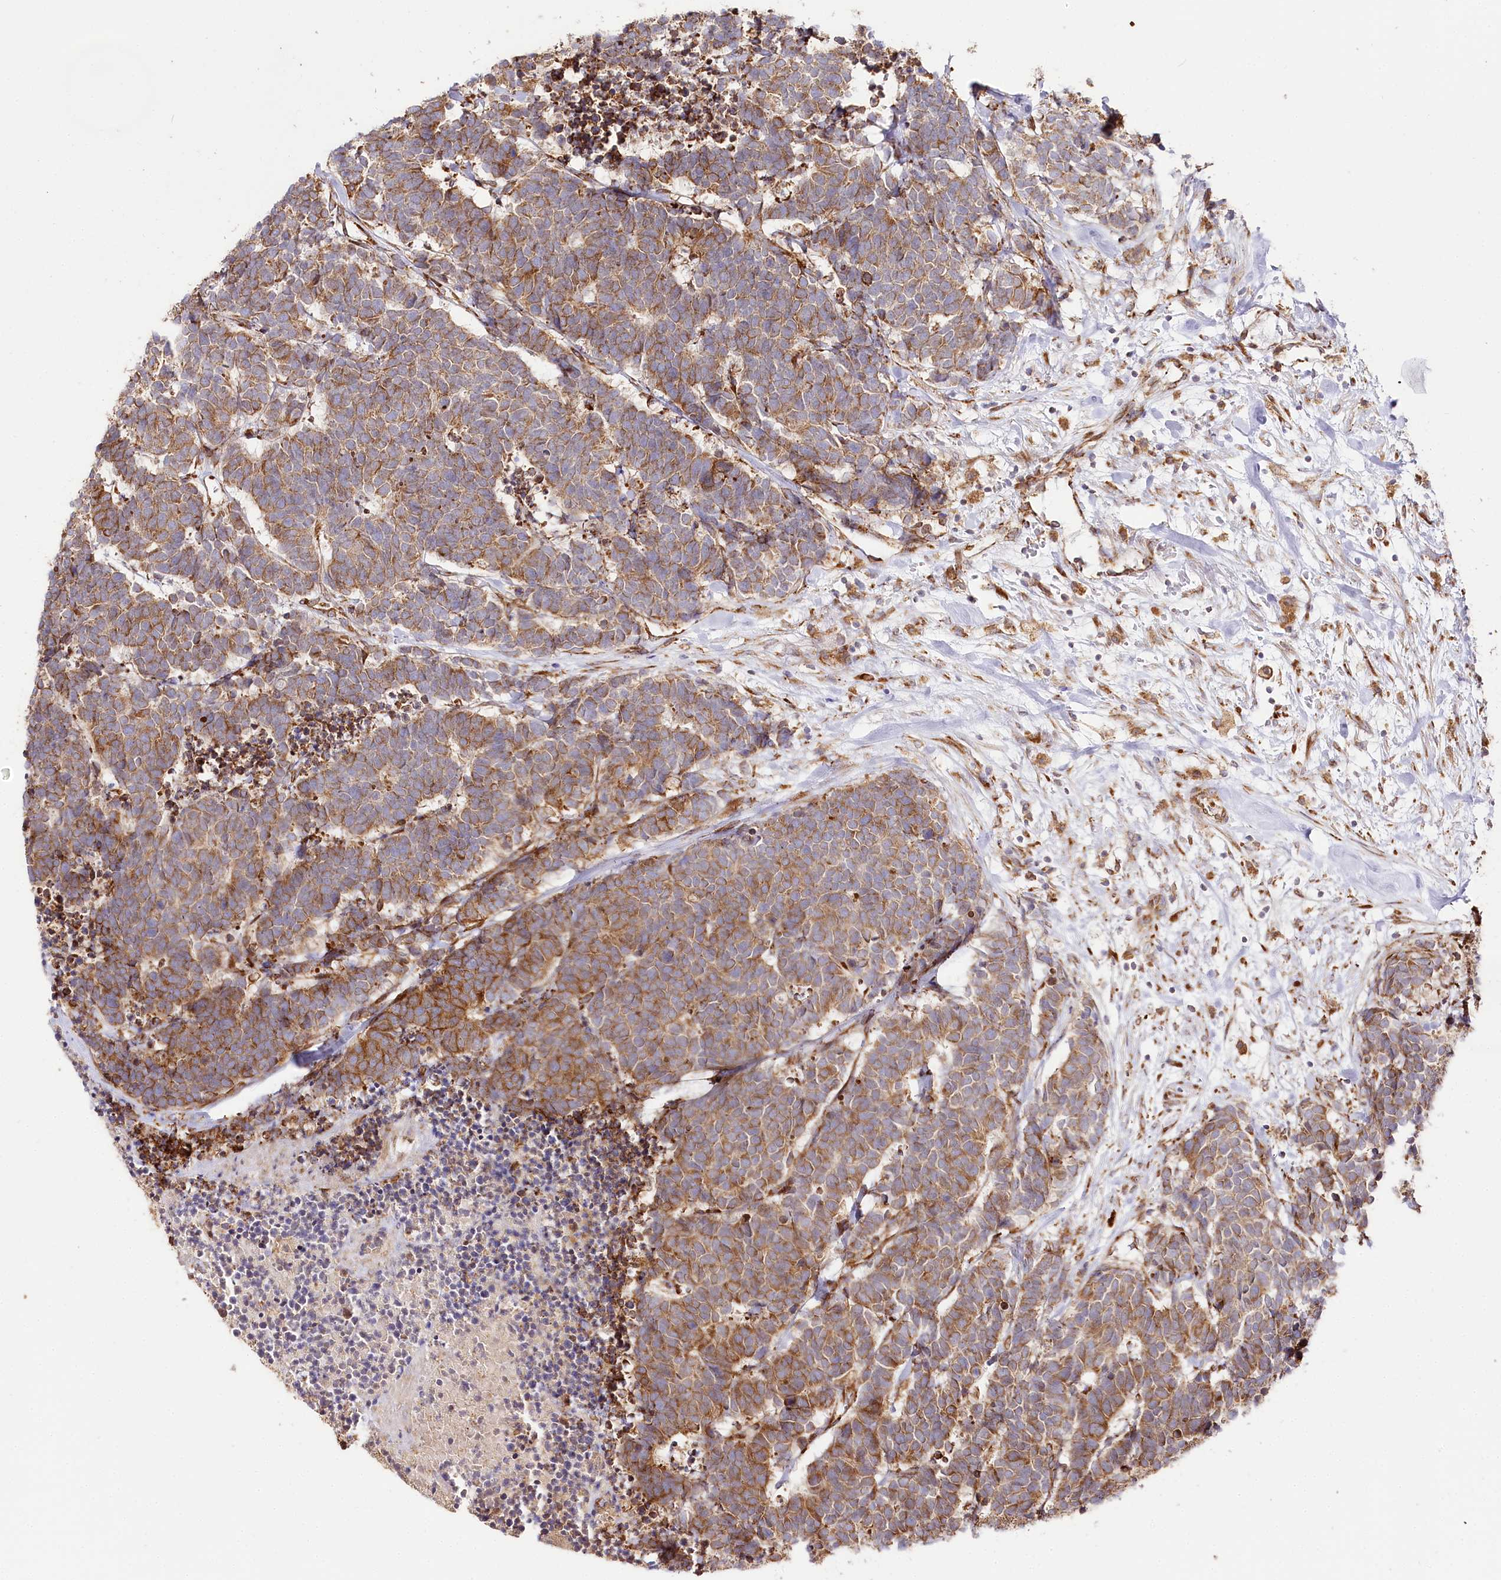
{"staining": {"intensity": "moderate", "quantity": ">75%", "location": "cytoplasmic/membranous"}, "tissue": "carcinoid", "cell_type": "Tumor cells", "image_type": "cancer", "snomed": [{"axis": "morphology", "description": "Carcinoma, NOS"}, {"axis": "morphology", "description": "Carcinoid, malignant, NOS"}, {"axis": "topography", "description": "Urinary bladder"}], "caption": "Tumor cells display medium levels of moderate cytoplasmic/membranous expression in about >75% of cells in human carcinoma.", "gene": "CNPY2", "patient": {"sex": "male", "age": 57}}